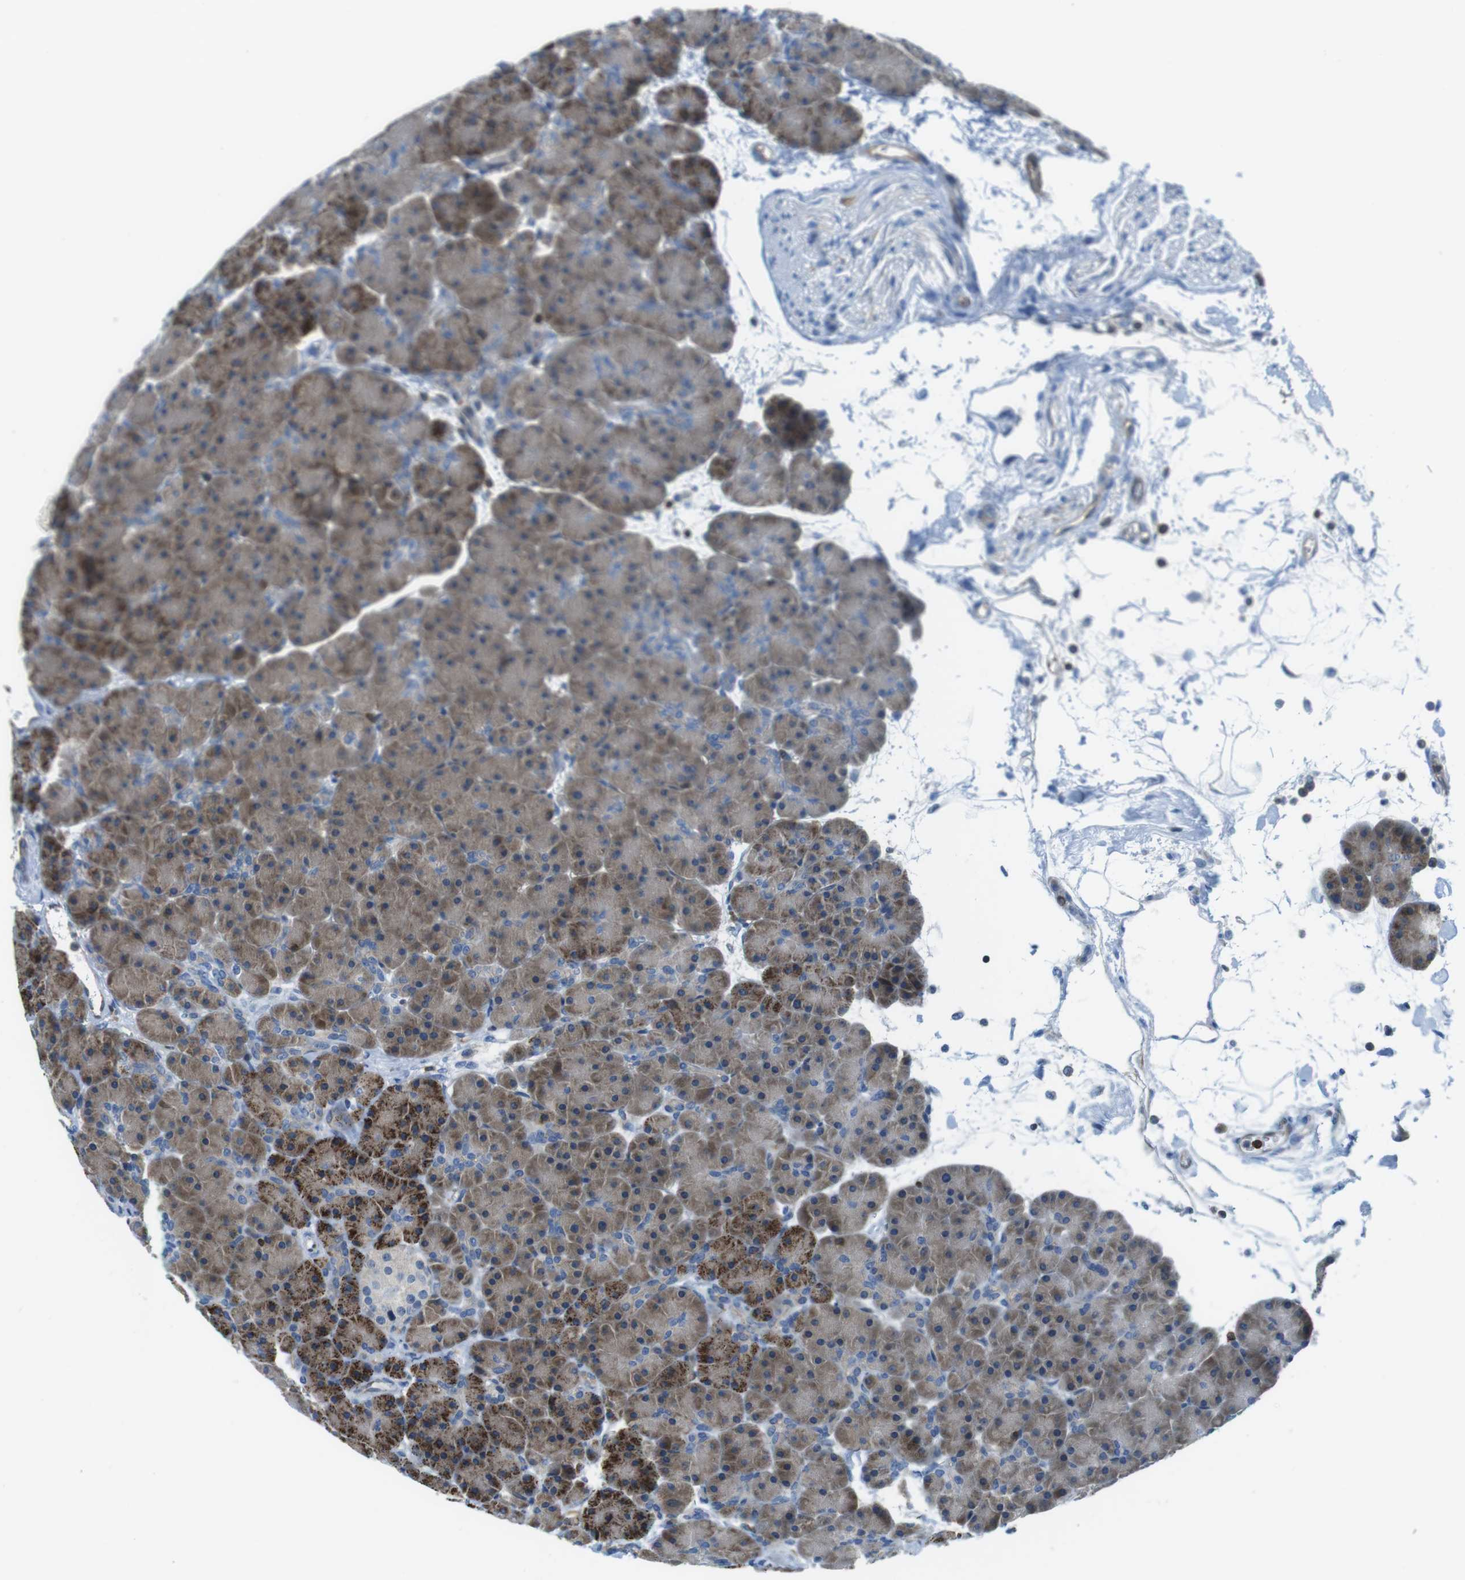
{"staining": {"intensity": "moderate", "quantity": ">75%", "location": "cytoplasmic/membranous"}, "tissue": "pancreas", "cell_type": "Exocrine glandular cells", "image_type": "normal", "snomed": [{"axis": "morphology", "description": "Normal tissue, NOS"}, {"axis": "topography", "description": "Pancreas"}], "caption": "Immunohistochemistry (DAB (3,3'-diaminobenzidine)) staining of benign pancreas displays moderate cytoplasmic/membranous protein positivity in about >75% of exocrine glandular cells. (DAB (3,3'-diaminobenzidine) IHC with brightfield microscopy, high magnification).", "gene": "TES", "patient": {"sex": "male", "age": 66}}